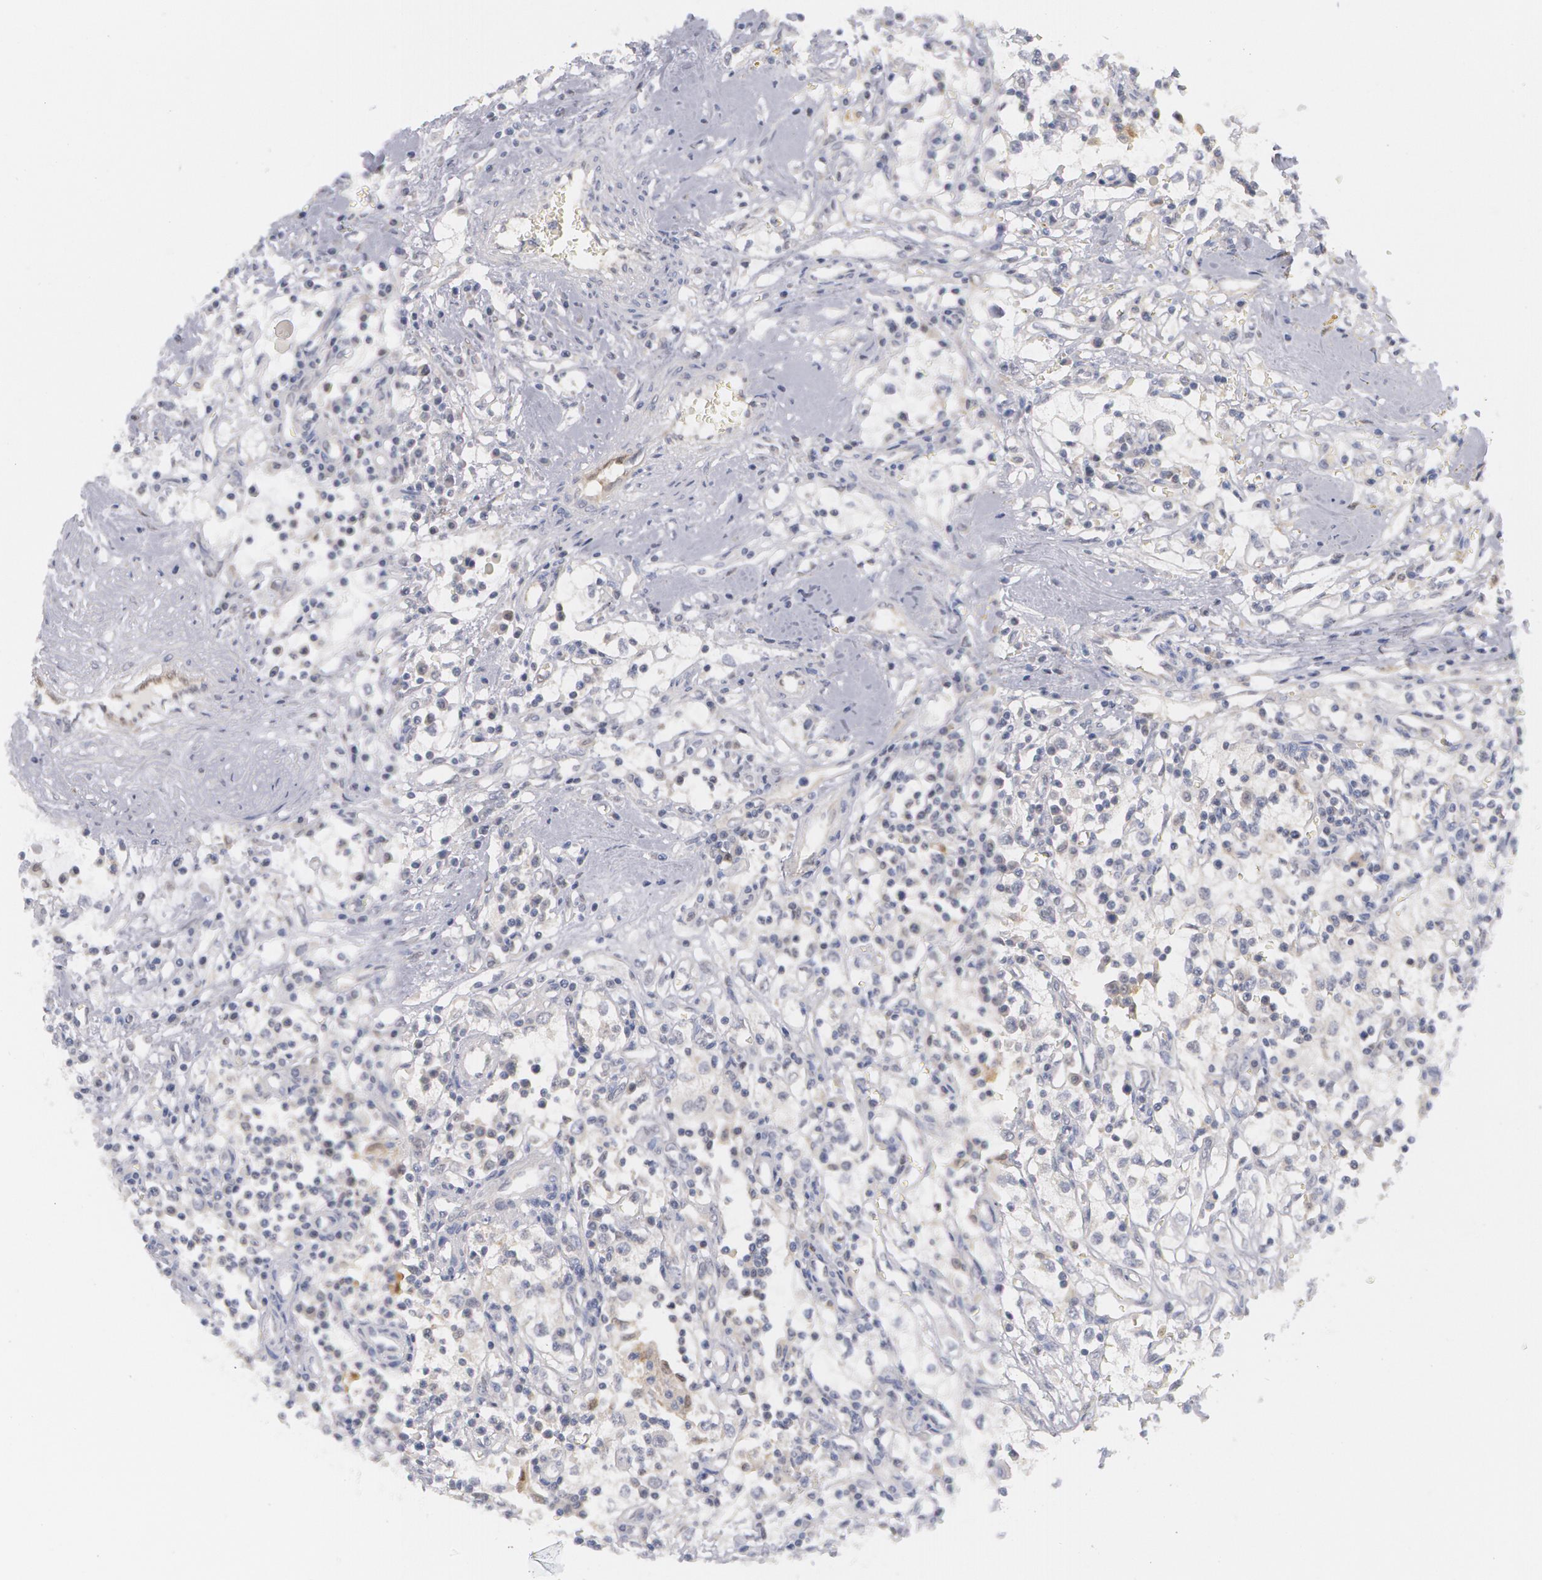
{"staining": {"intensity": "negative", "quantity": "none", "location": "none"}, "tissue": "renal cancer", "cell_type": "Tumor cells", "image_type": "cancer", "snomed": [{"axis": "morphology", "description": "Adenocarcinoma, NOS"}, {"axis": "topography", "description": "Kidney"}], "caption": "Immunohistochemistry (IHC) photomicrograph of neoplastic tissue: renal cancer stained with DAB displays no significant protein expression in tumor cells.", "gene": "TXNRD1", "patient": {"sex": "male", "age": 82}}